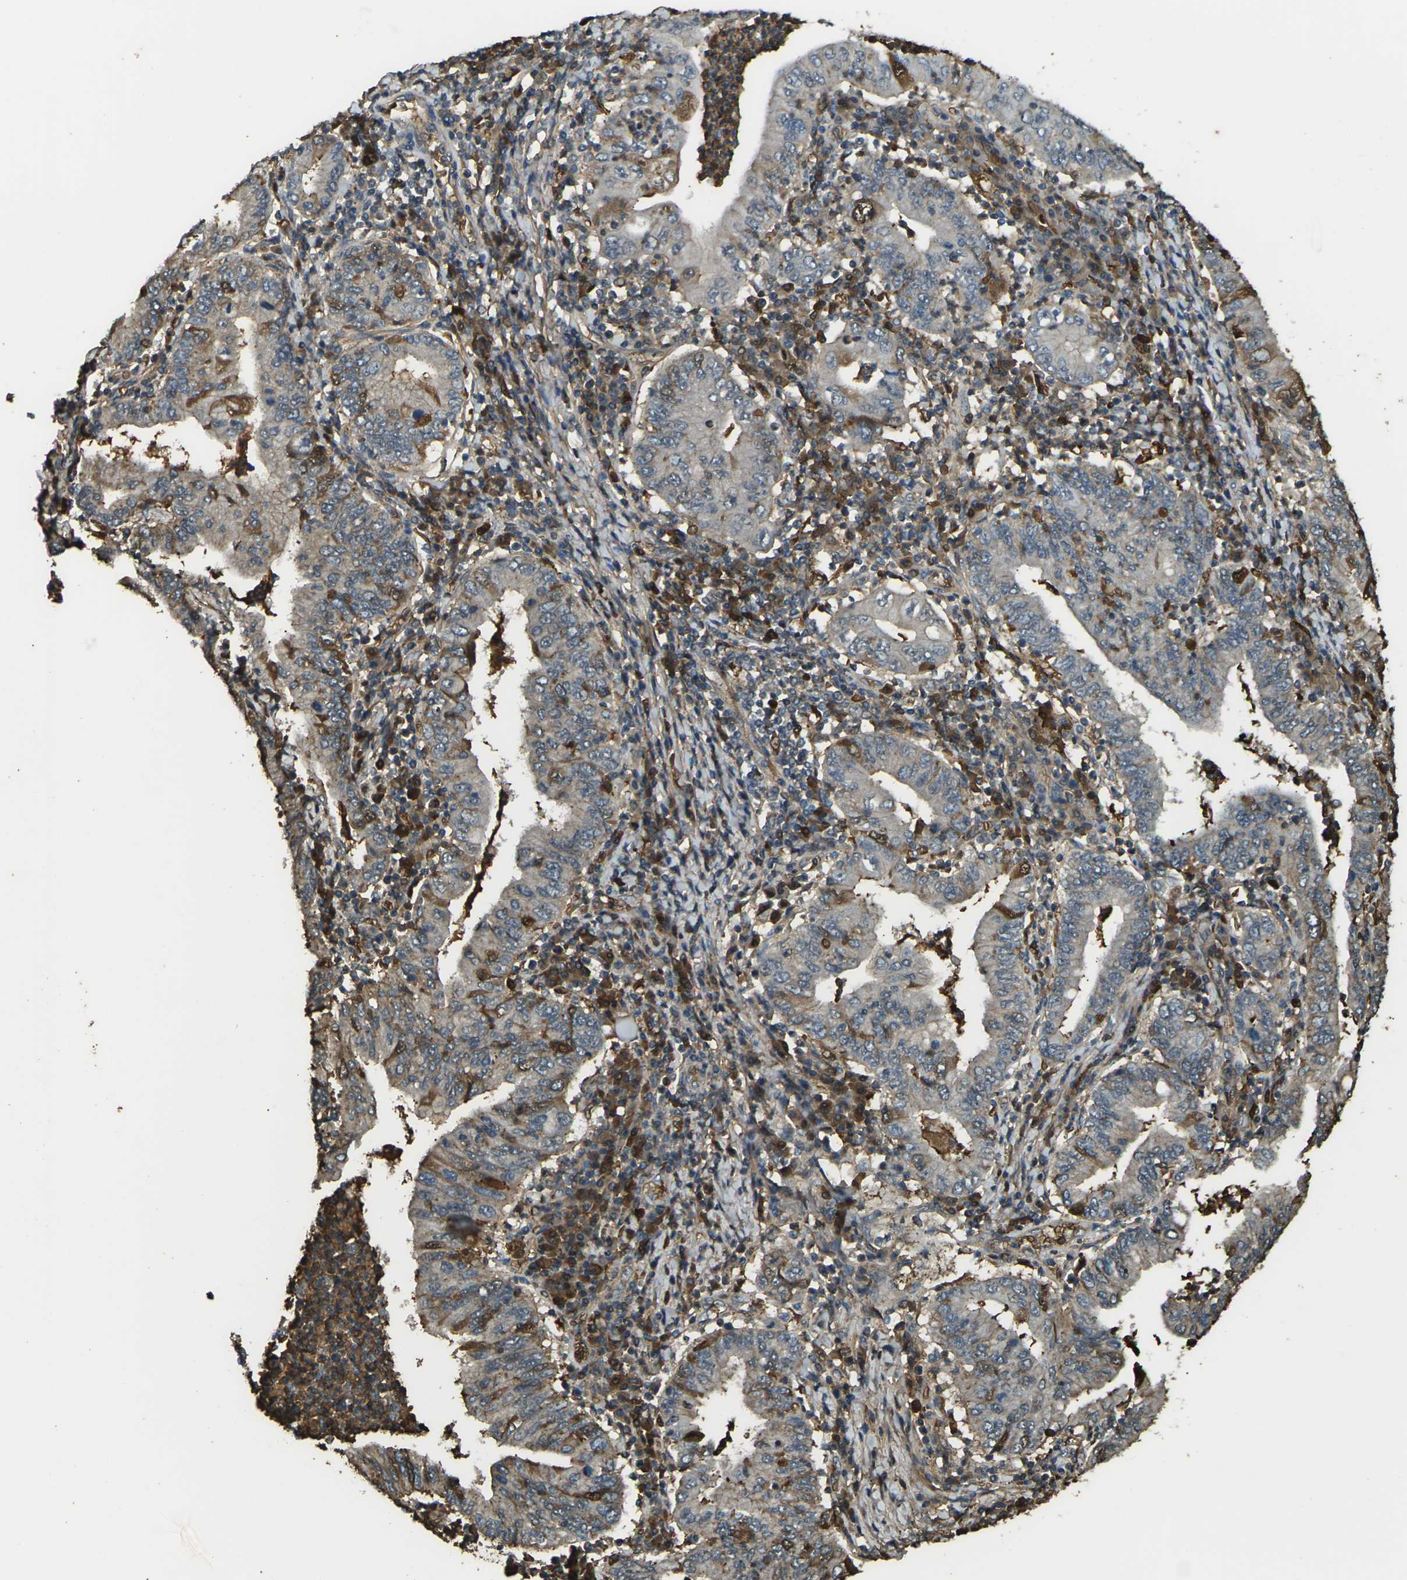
{"staining": {"intensity": "negative", "quantity": "none", "location": "none"}, "tissue": "stomach cancer", "cell_type": "Tumor cells", "image_type": "cancer", "snomed": [{"axis": "morphology", "description": "Normal tissue, NOS"}, {"axis": "morphology", "description": "Adenocarcinoma, NOS"}, {"axis": "topography", "description": "Esophagus"}, {"axis": "topography", "description": "Stomach, upper"}, {"axis": "topography", "description": "Peripheral nerve tissue"}], "caption": "Protein analysis of stomach cancer (adenocarcinoma) shows no significant staining in tumor cells.", "gene": "CYP1B1", "patient": {"sex": "male", "age": 62}}